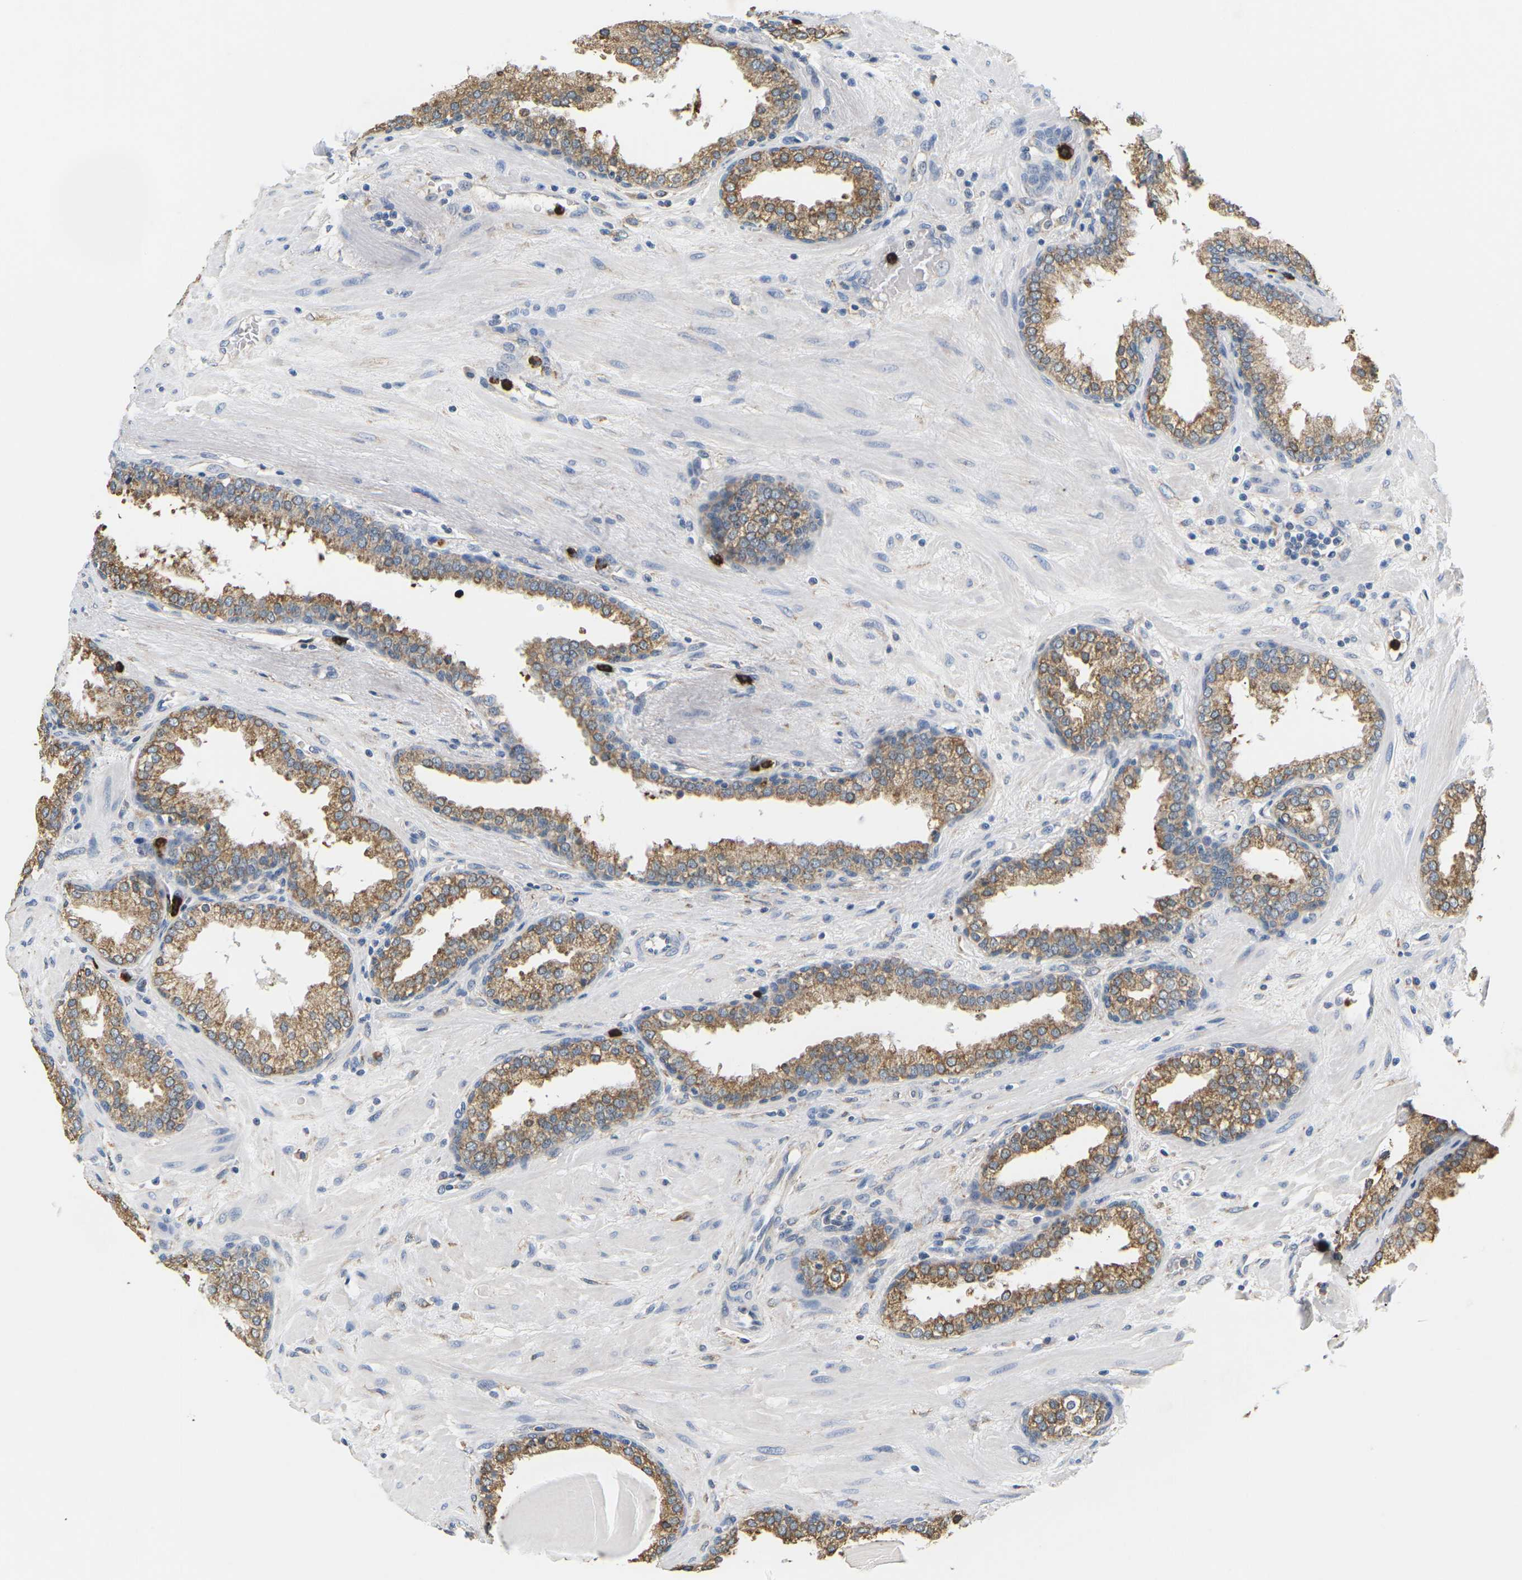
{"staining": {"intensity": "moderate", "quantity": ">75%", "location": "cytoplasmic/membranous"}, "tissue": "prostate", "cell_type": "Glandular cells", "image_type": "normal", "snomed": [{"axis": "morphology", "description": "Normal tissue, NOS"}, {"axis": "topography", "description": "Prostate"}], "caption": "Benign prostate was stained to show a protein in brown. There is medium levels of moderate cytoplasmic/membranous staining in about >75% of glandular cells. (DAB (3,3'-diaminobenzidine) = brown stain, brightfield microscopy at high magnification).", "gene": "ADM", "patient": {"sex": "male", "age": 51}}